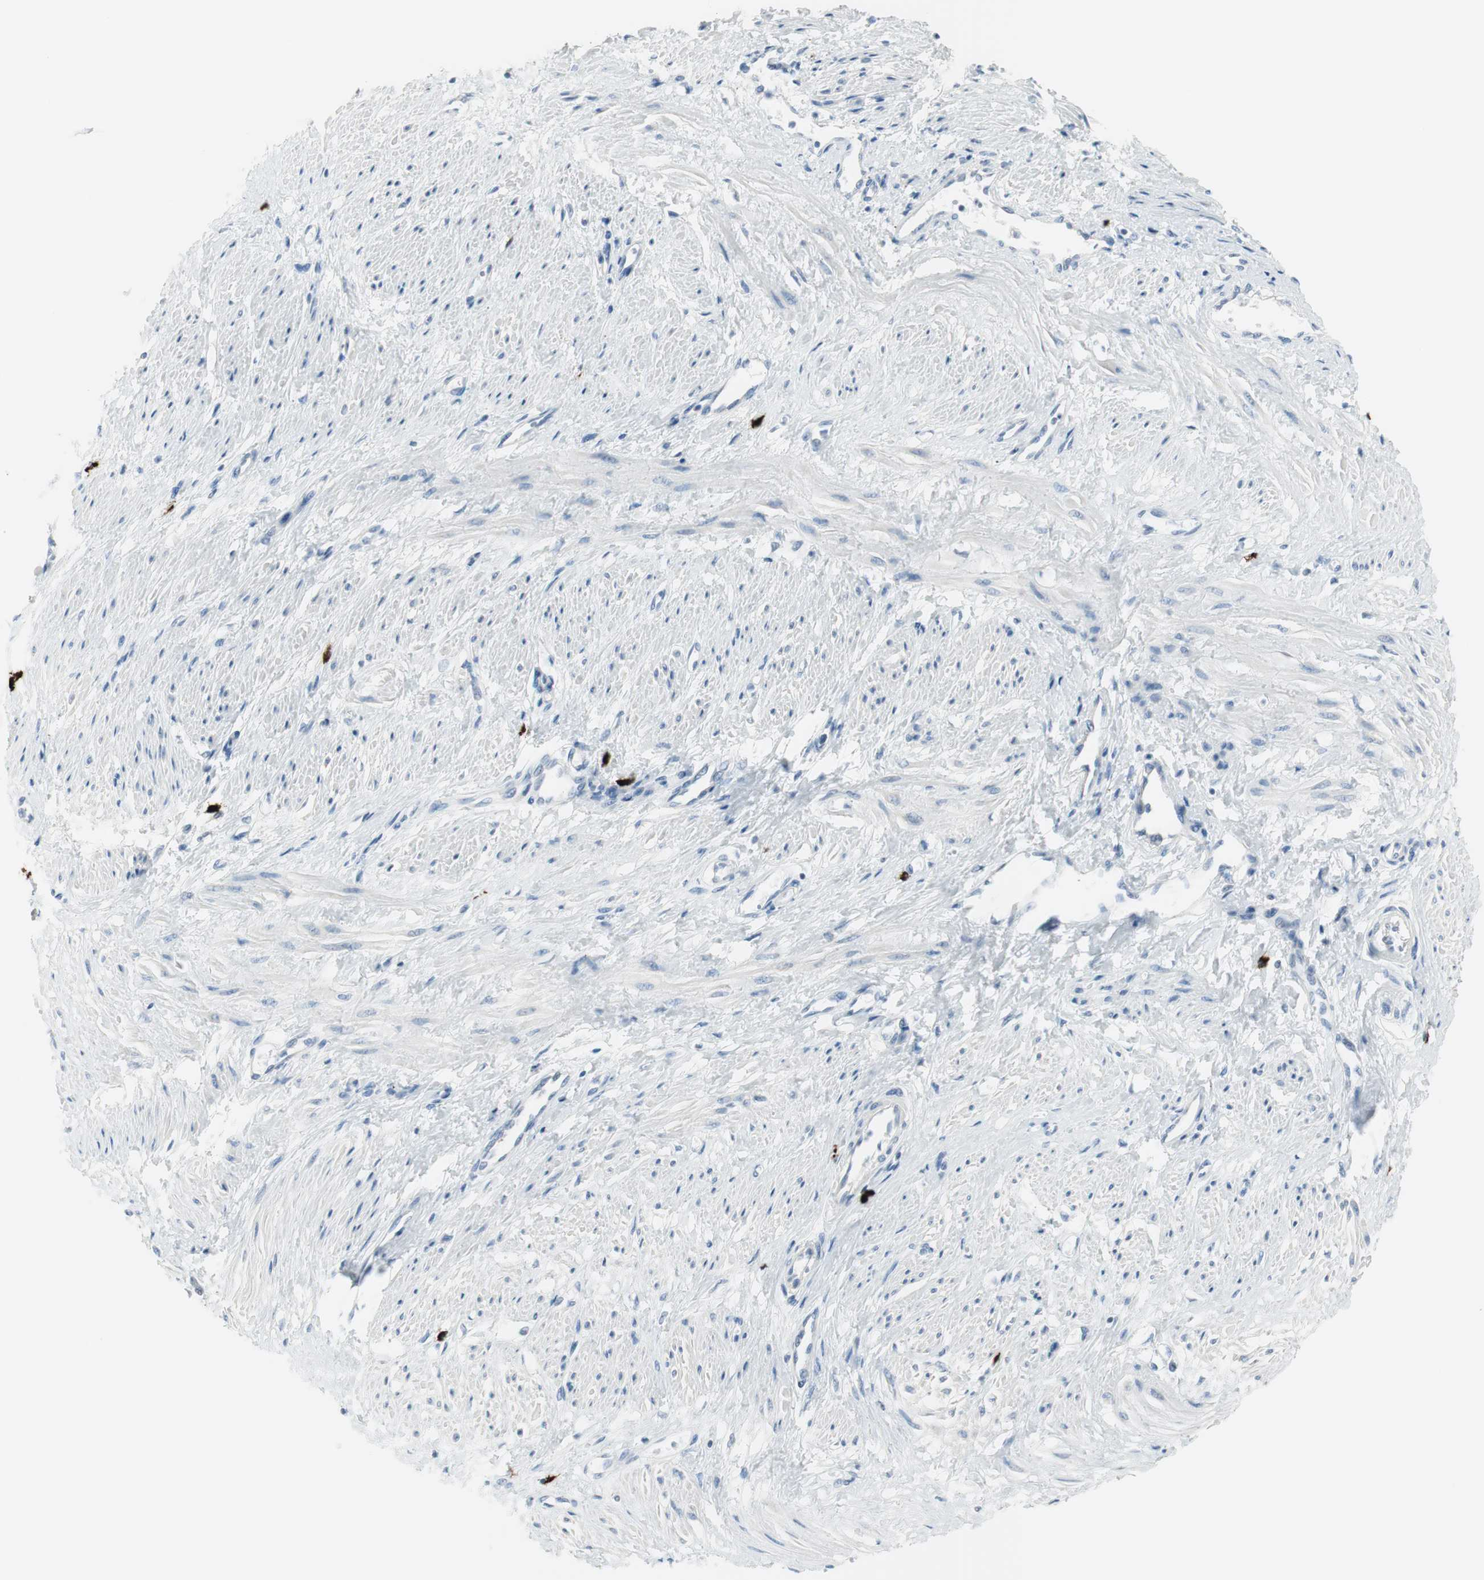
{"staining": {"intensity": "negative", "quantity": "none", "location": "none"}, "tissue": "smooth muscle", "cell_type": "Smooth muscle cells", "image_type": "normal", "snomed": [{"axis": "morphology", "description": "Normal tissue, NOS"}, {"axis": "topography", "description": "Smooth muscle"}, {"axis": "topography", "description": "Uterus"}], "caption": "Immunohistochemical staining of unremarkable smooth muscle exhibits no significant expression in smooth muscle cells. (Stains: DAB (3,3'-diaminobenzidine) IHC with hematoxylin counter stain, Microscopy: brightfield microscopy at high magnification).", "gene": "DLG4", "patient": {"sex": "female", "age": 39}}